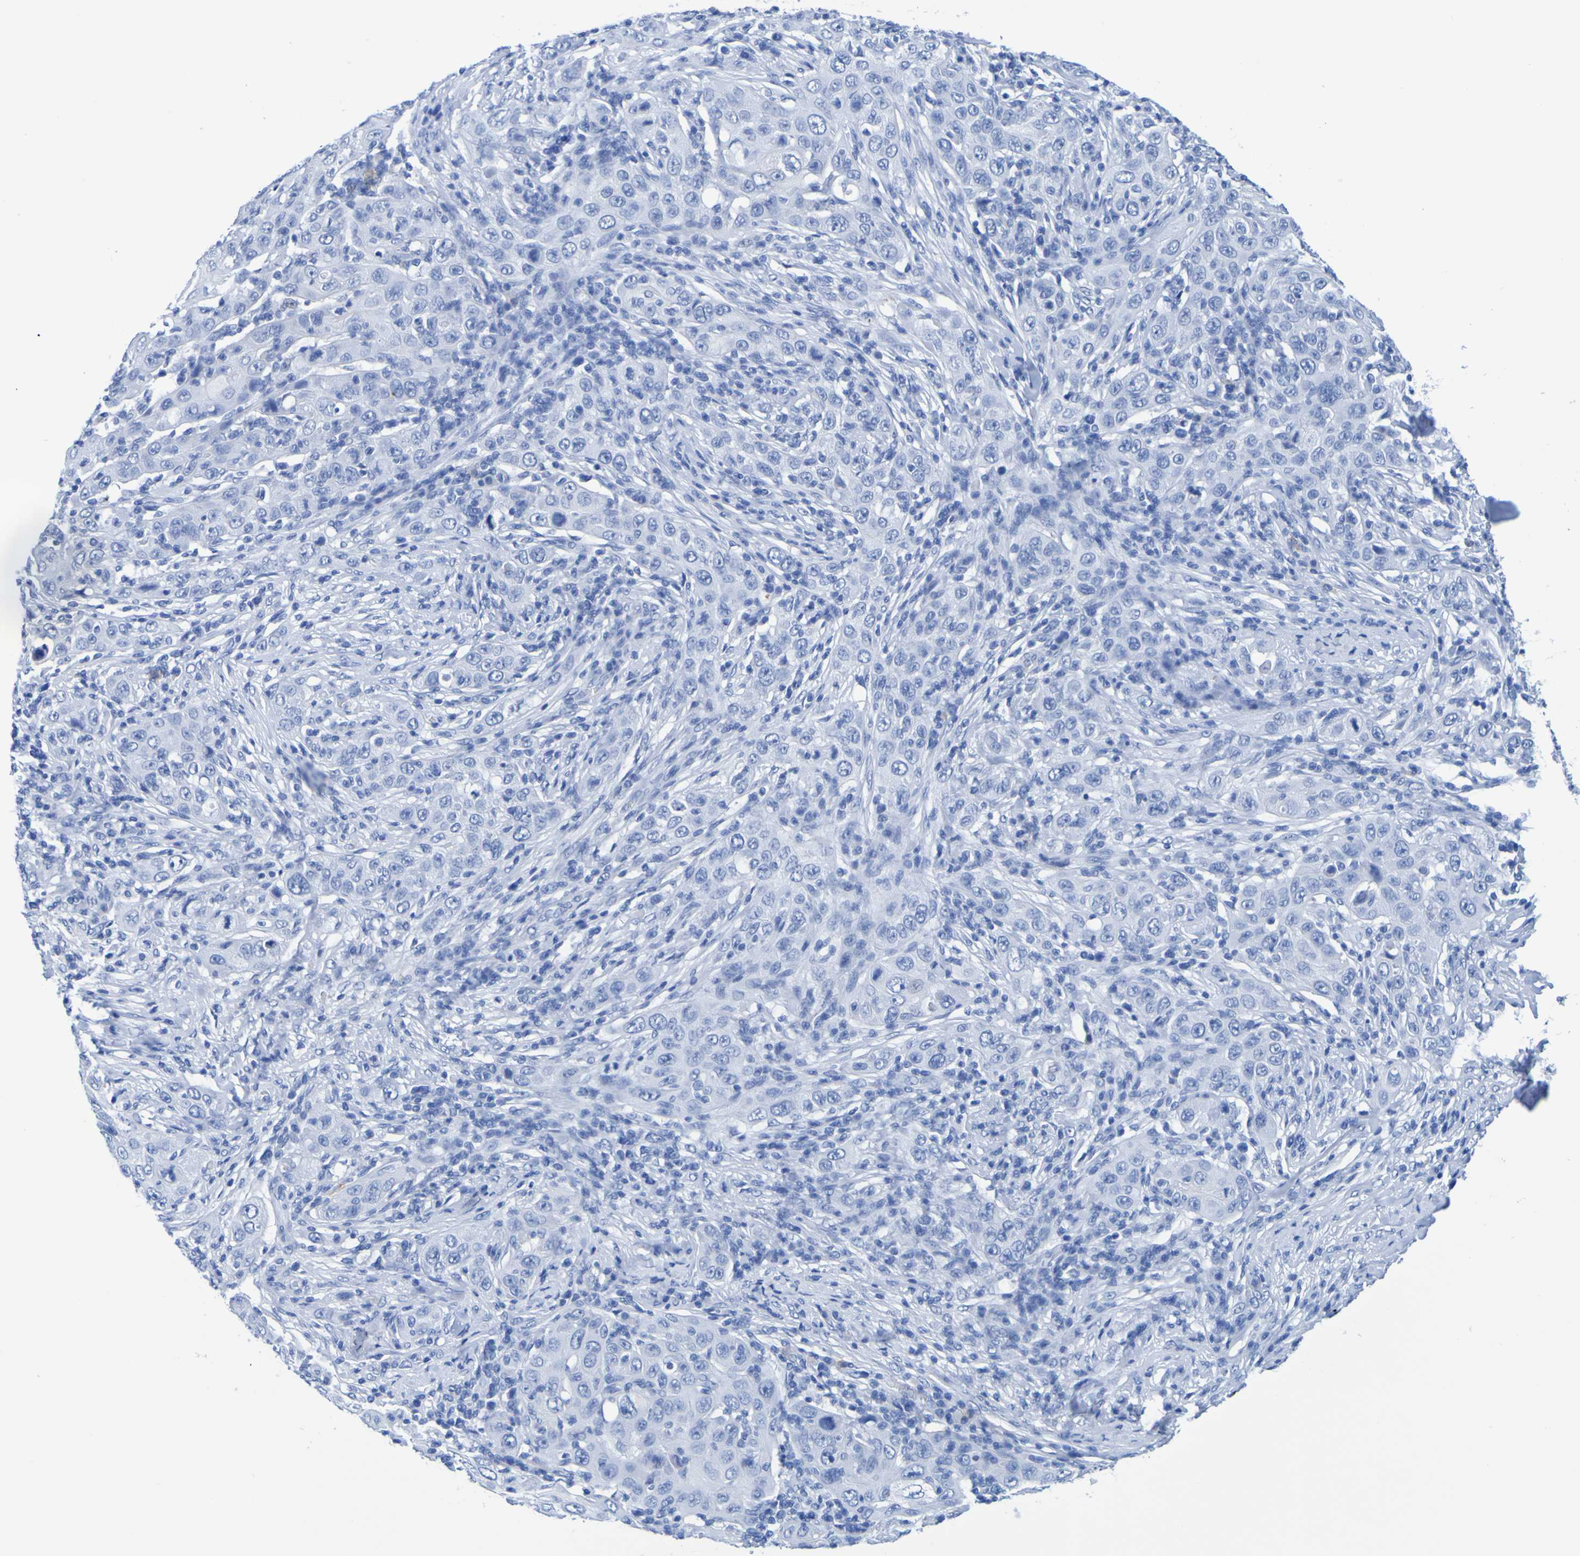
{"staining": {"intensity": "negative", "quantity": "none", "location": "none"}, "tissue": "skin cancer", "cell_type": "Tumor cells", "image_type": "cancer", "snomed": [{"axis": "morphology", "description": "Squamous cell carcinoma, NOS"}, {"axis": "topography", "description": "Skin"}], "caption": "There is no significant staining in tumor cells of squamous cell carcinoma (skin). (Brightfield microscopy of DAB (3,3'-diaminobenzidine) IHC at high magnification).", "gene": "DPEP1", "patient": {"sex": "female", "age": 88}}